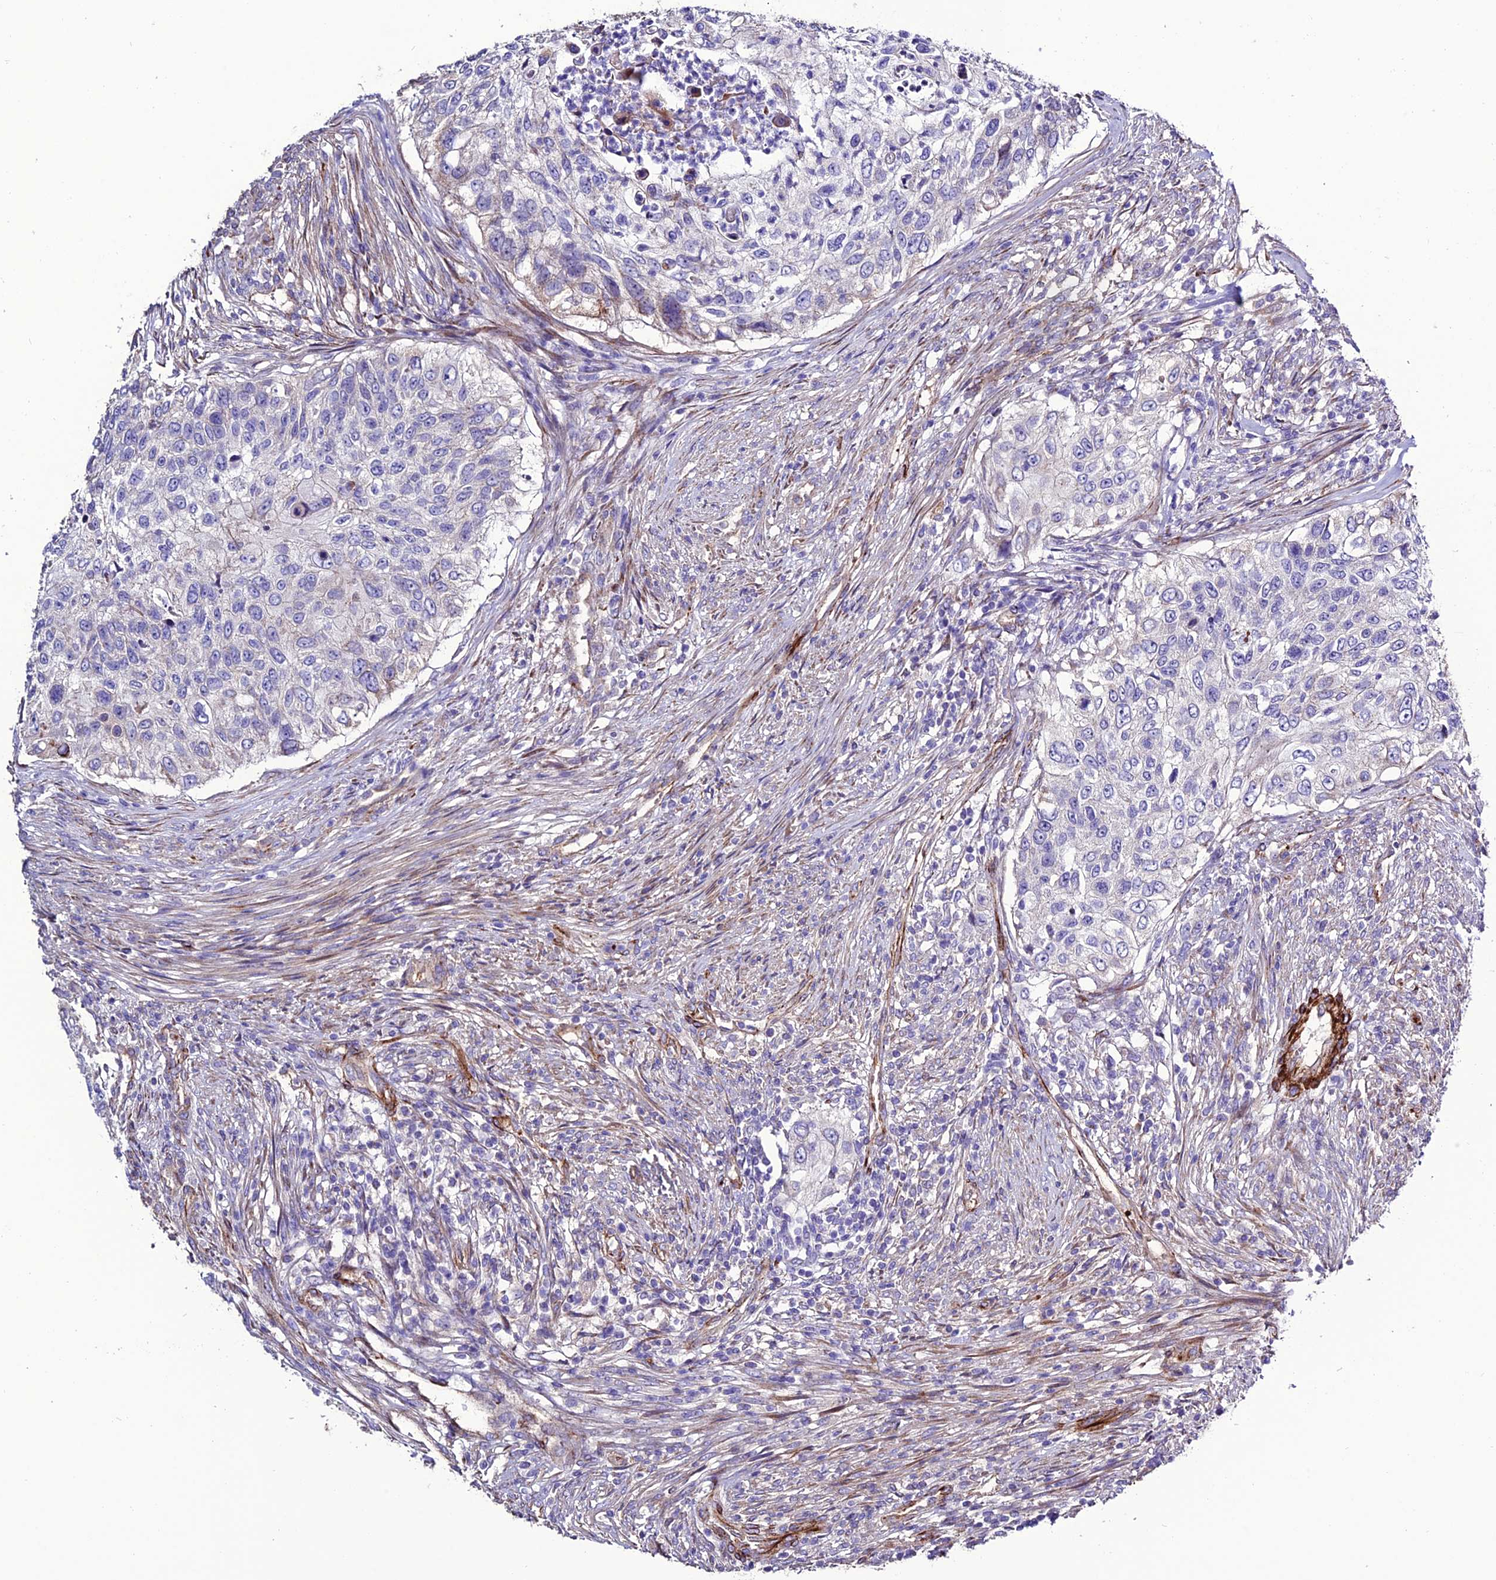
{"staining": {"intensity": "negative", "quantity": "none", "location": "none"}, "tissue": "urothelial cancer", "cell_type": "Tumor cells", "image_type": "cancer", "snomed": [{"axis": "morphology", "description": "Urothelial carcinoma, High grade"}, {"axis": "topography", "description": "Urinary bladder"}], "caption": "IHC photomicrograph of neoplastic tissue: human urothelial cancer stained with DAB demonstrates no significant protein positivity in tumor cells. (DAB (3,3'-diaminobenzidine) IHC, high magnification).", "gene": "REX1BD", "patient": {"sex": "female", "age": 60}}